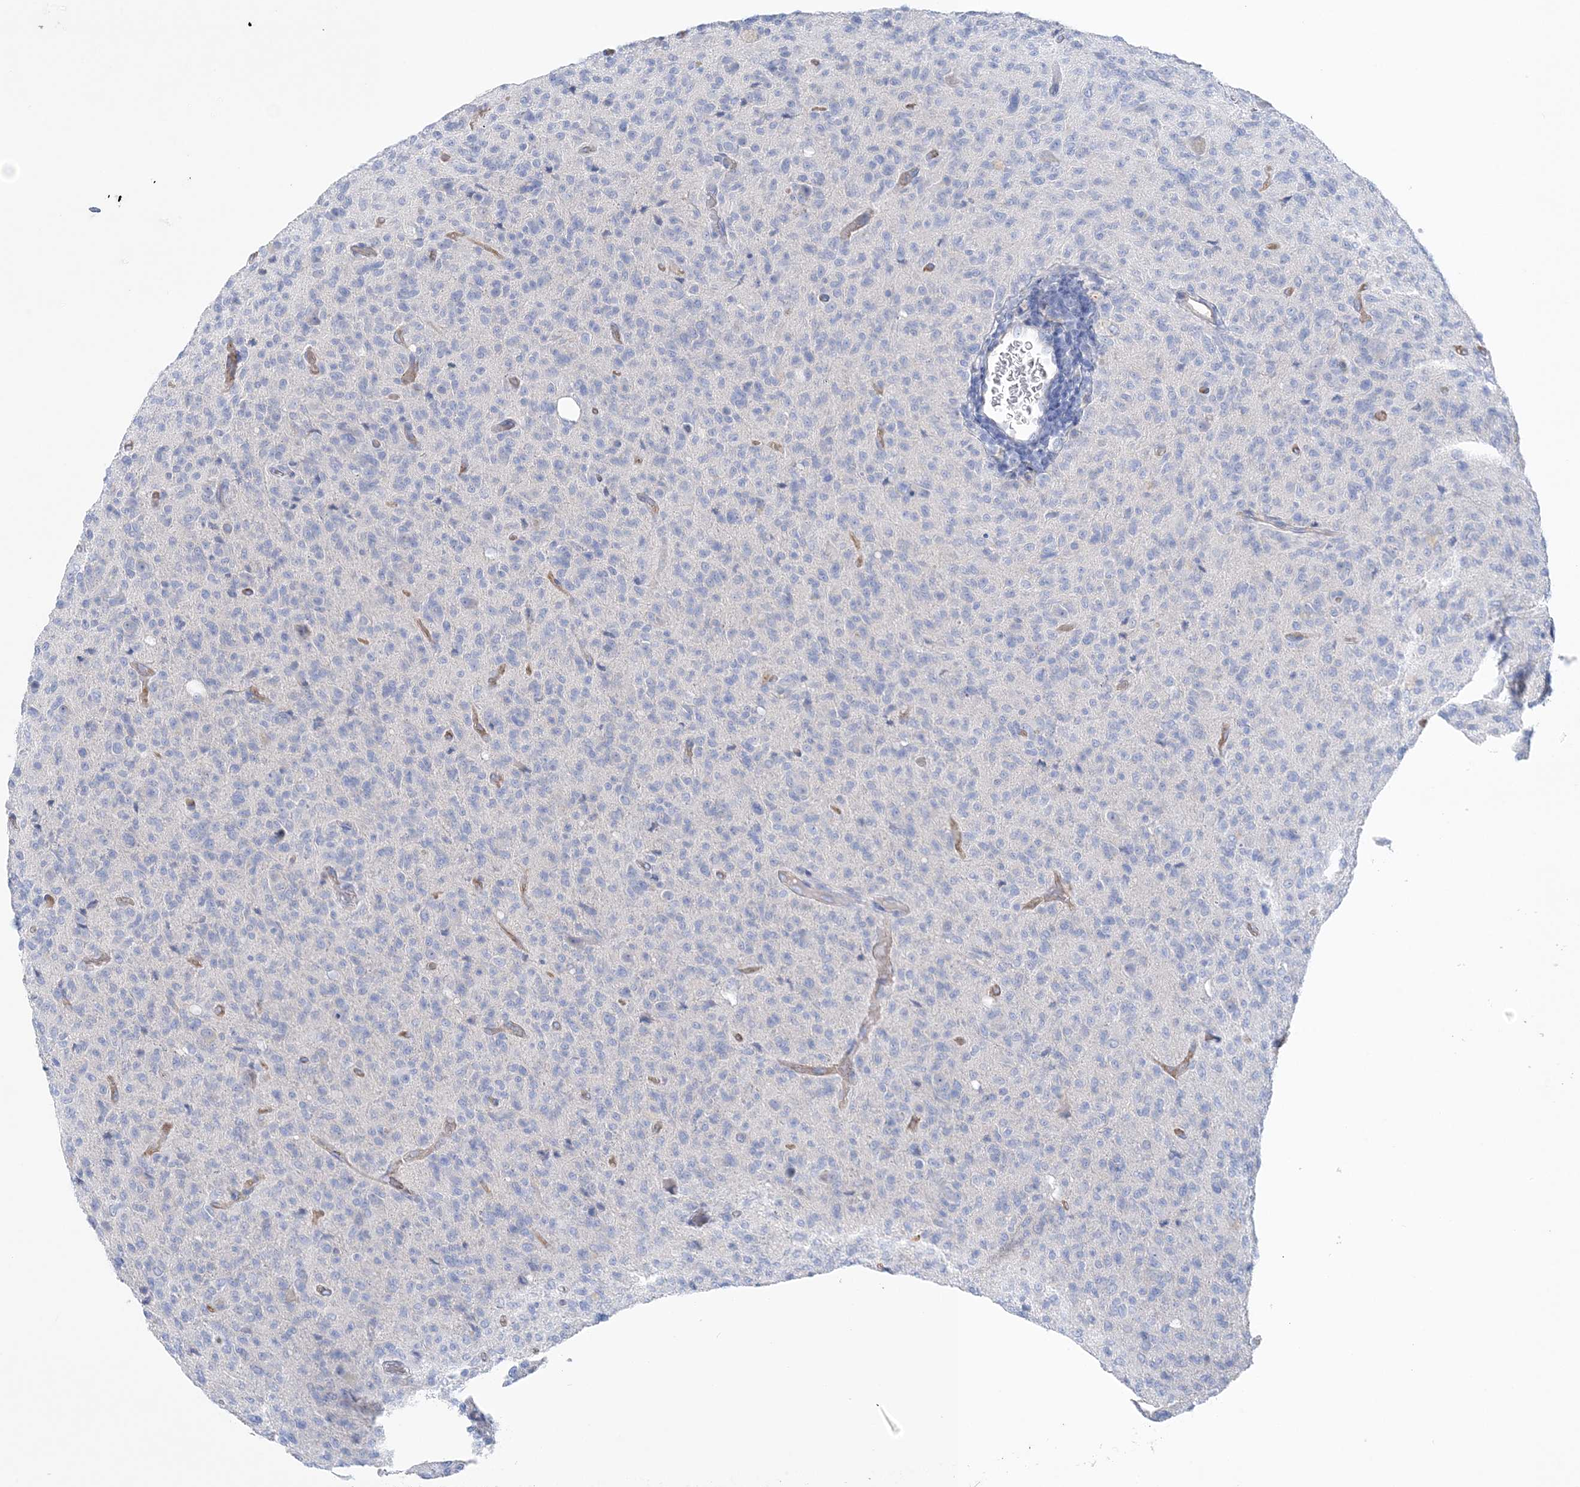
{"staining": {"intensity": "negative", "quantity": "none", "location": "none"}, "tissue": "glioma", "cell_type": "Tumor cells", "image_type": "cancer", "snomed": [{"axis": "morphology", "description": "Glioma, malignant, High grade"}, {"axis": "topography", "description": "Brain"}], "caption": "Tumor cells are negative for protein expression in human high-grade glioma (malignant).", "gene": "SLC5A6", "patient": {"sex": "female", "age": 57}}